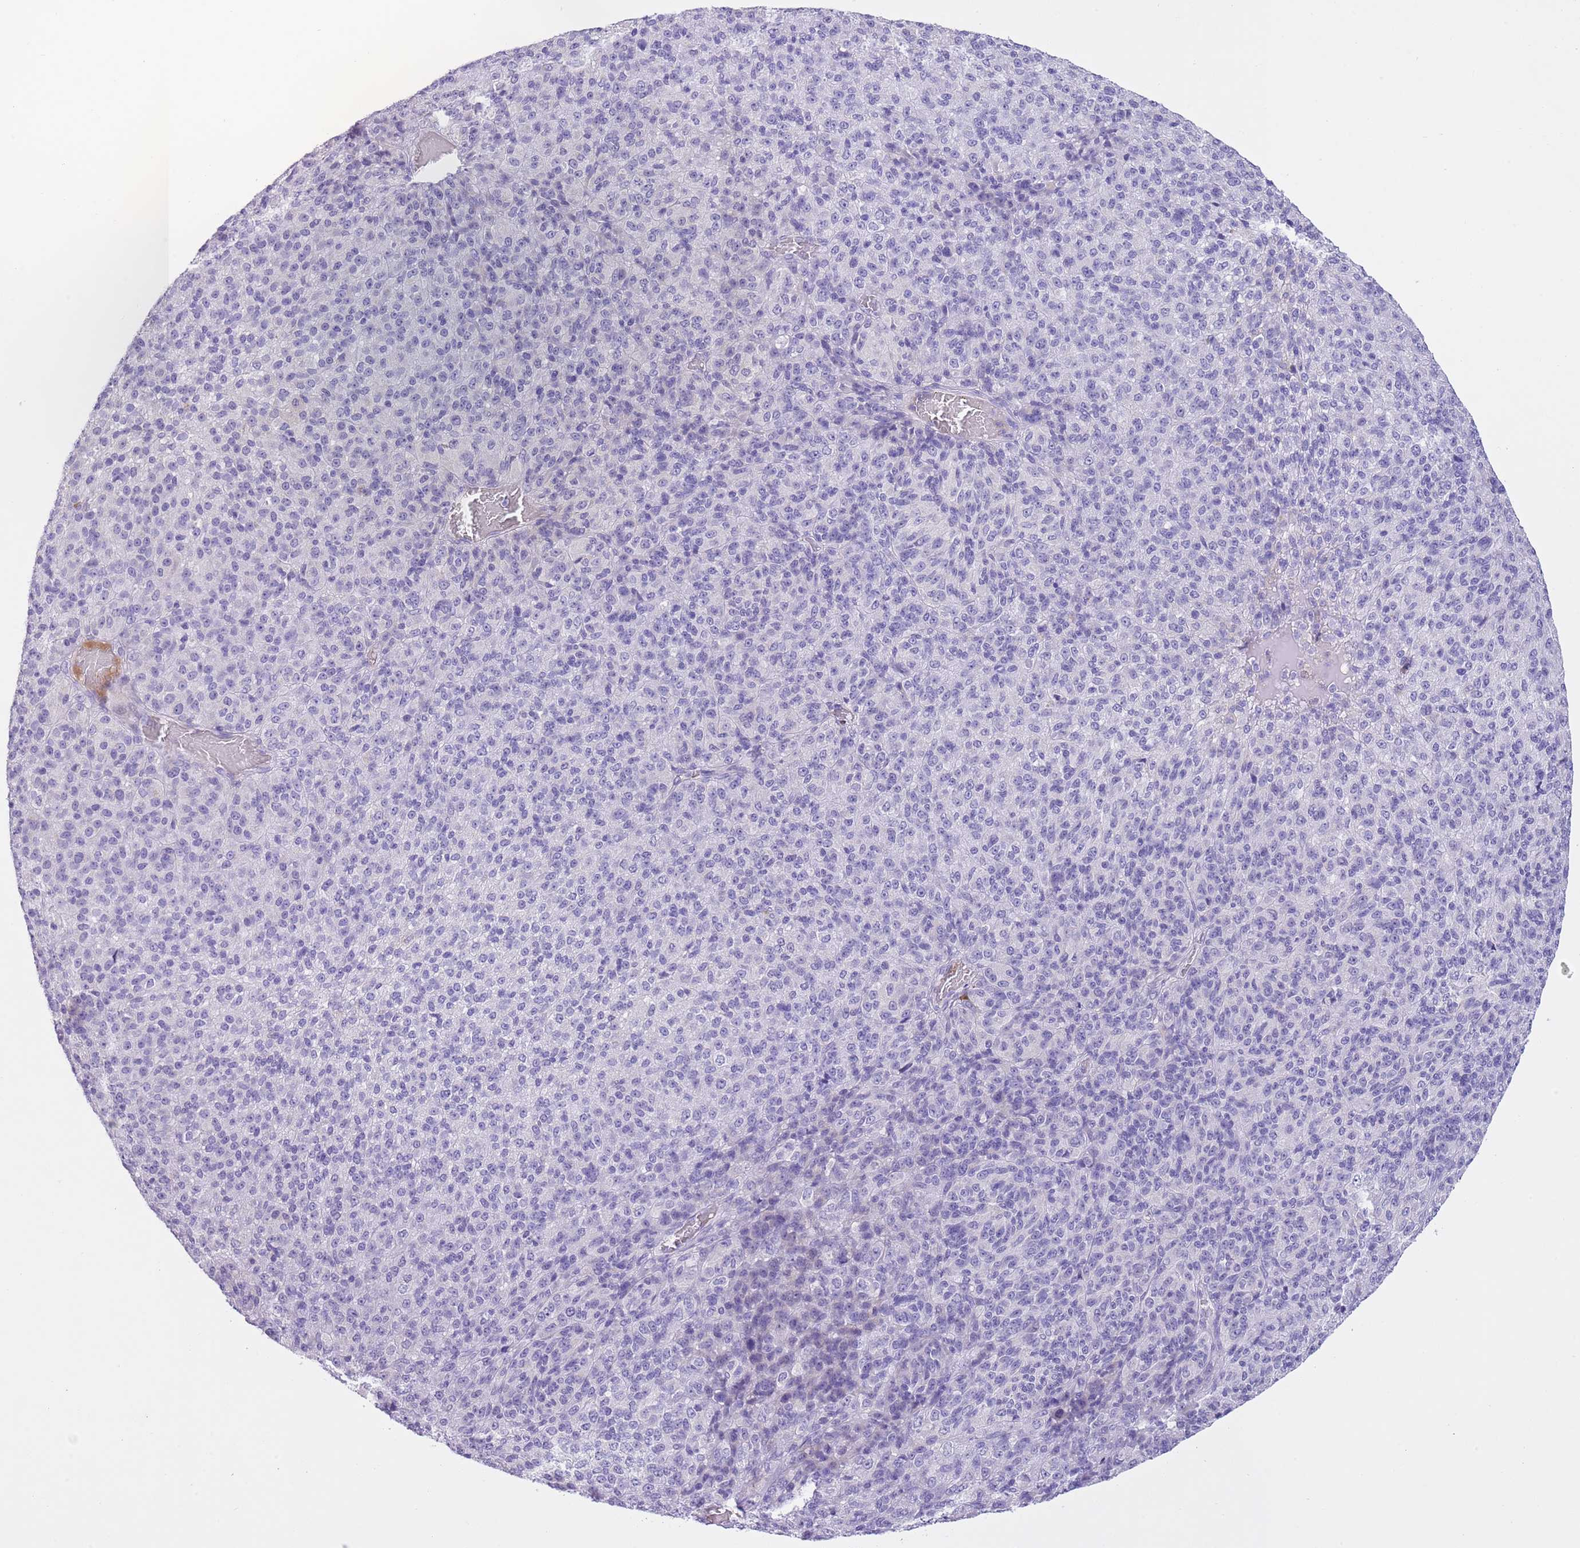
{"staining": {"intensity": "negative", "quantity": "none", "location": "none"}, "tissue": "melanoma", "cell_type": "Tumor cells", "image_type": "cancer", "snomed": [{"axis": "morphology", "description": "Malignant melanoma, Metastatic site"}, {"axis": "topography", "description": "Brain"}], "caption": "A high-resolution image shows immunohistochemistry staining of malignant melanoma (metastatic site), which shows no significant staining in tumor cells. (DAB (3,3'-diaminobenzidine) immunohistochemistry with hematoxylin counter stain).", "gene": "CLEC2A", "patient": {"sex": "female", "age": 56}}